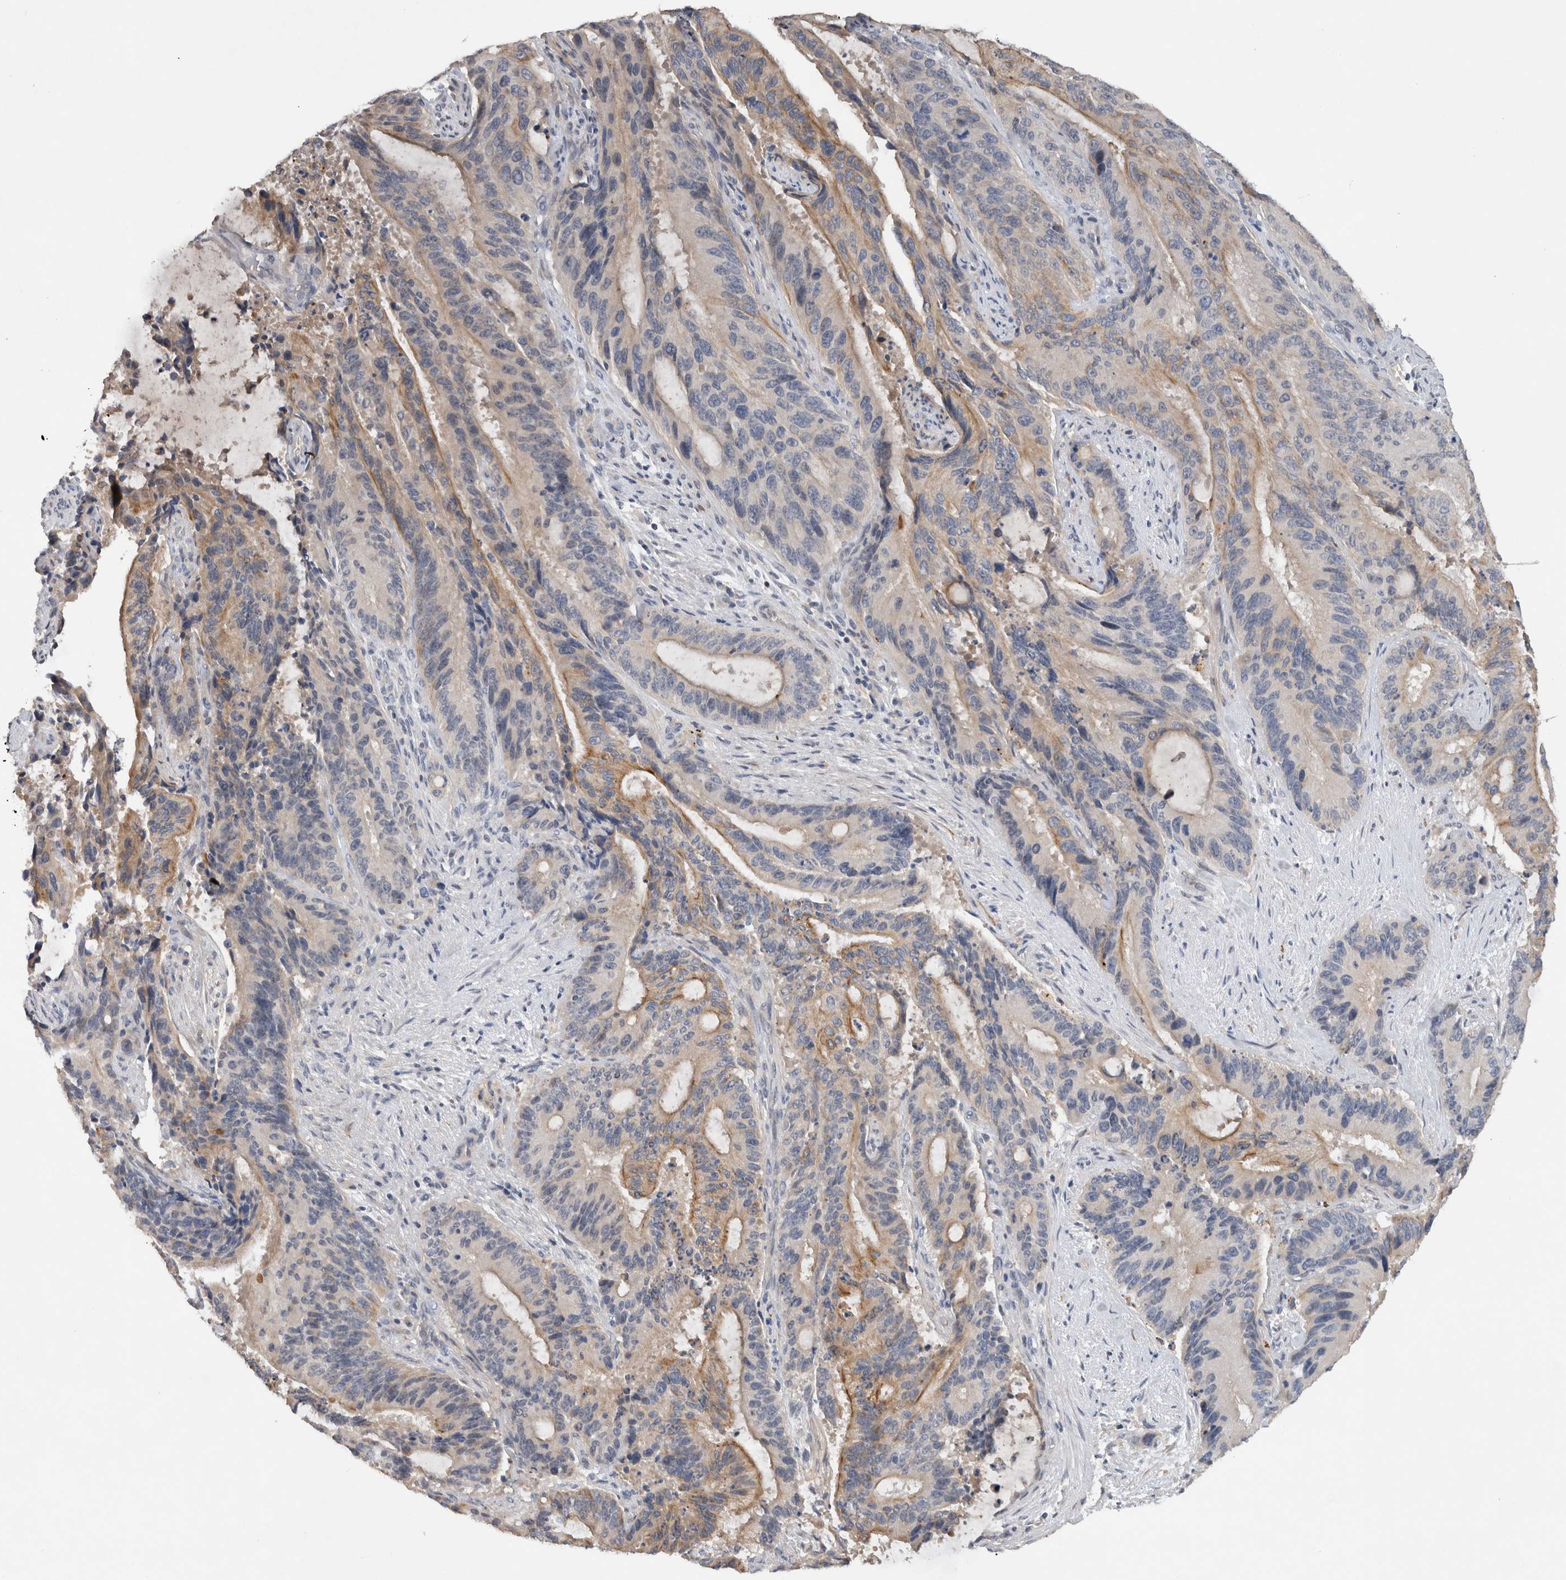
{"staining": {"intensity": "moderate", "quantity": "25%-75%", "location": "cytoplasmic/membranous"}, "tissue": "liver cancer", "cell_type": "Tumor cells", "image_type": "cancer", "snomed": [{"axis": "morphology", "description": "Normal tissue, NOS"}, {"axis": "morphology", "description": "Cholangiocarcinoma"}, {"axis": "topography", "description": "Liver"}, {"axis": "topography", "description": "Peripheral nerve tissue"}], "caption": "This is an image of immunohistochemistry staining of liver cancer (cholangiocarcinoma), which shows moderate positivity in the cytoplasmic/membranous of tumor cells.", "gene": "HEXD", "patient": {"sex": "female", "age": 73}}